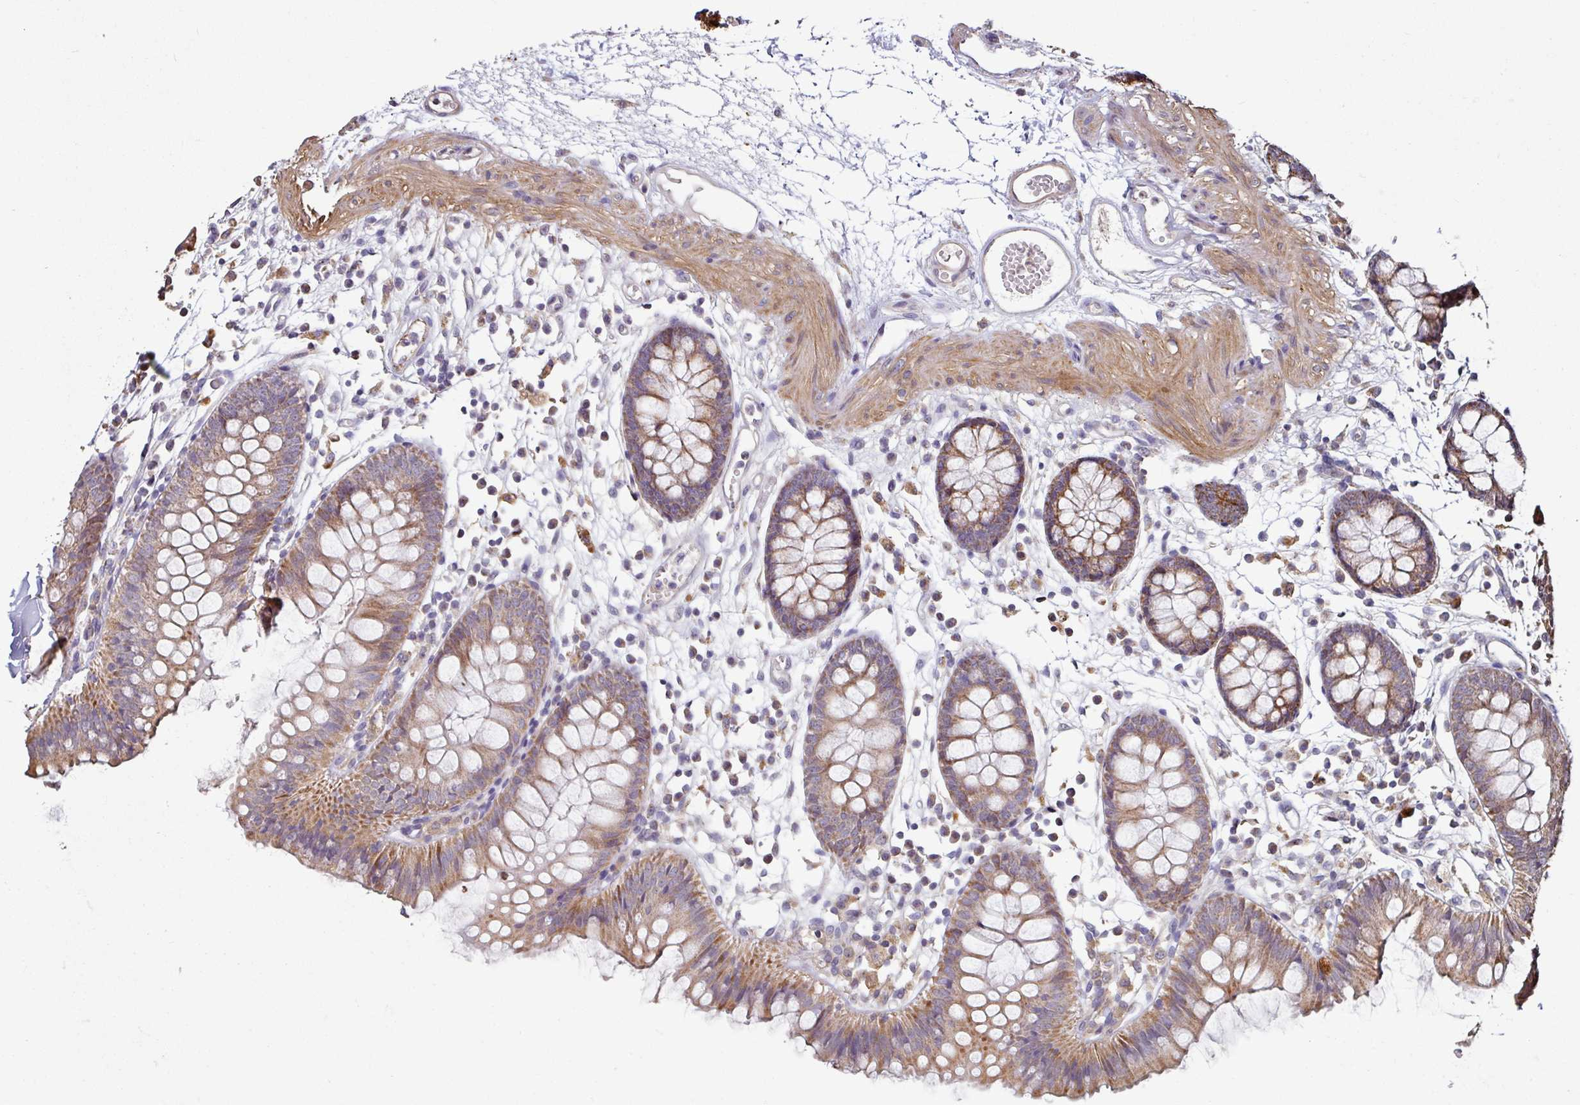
{"staining": {"intensity": "weak", "quantity": ">75%", "location": "cytoplasmic/membranous"}, "tissue": "colon", "cell_type": "Endothelial cells", "image_type": "normal", "snomed": [{"axis": "morphology", "description": "Normal tissue, NOS"}, {"axis": "topography", "description": "Colon"}], "caption": "Colon stained with IHC displays weak cytoplasmic/membranous positivity in approximately >75% of endothelial cells.", "gene": "OR2D3", "patient": {"sex": "female", "age": 84}}